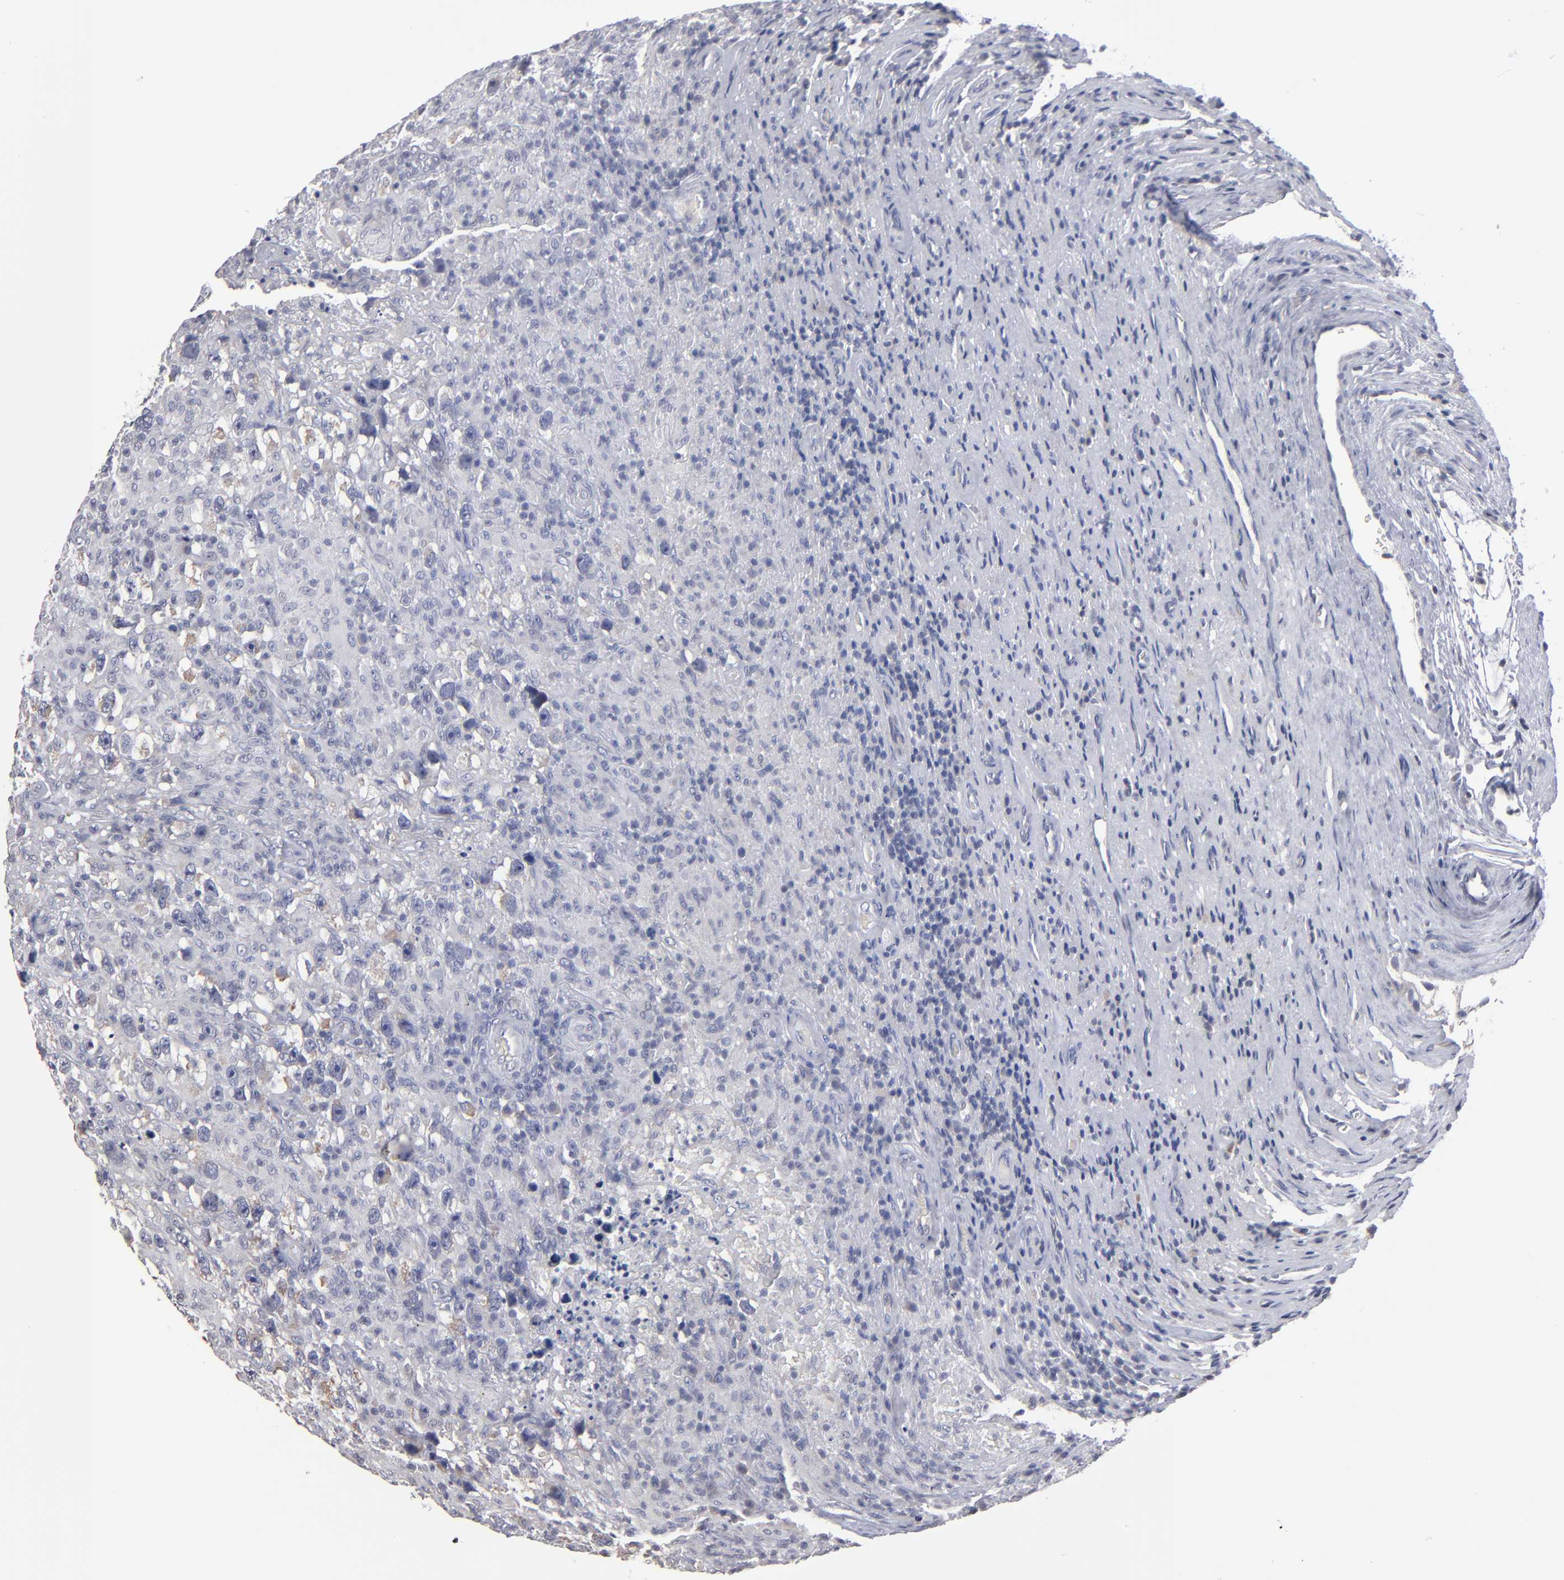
{"staining": {"intensity": "weak", "quantity": "<25%", "location": "cytoplasmic/membranous"}, "tissue": "testis cancer", "cell_type": "Tumor cells", "image_type": "cancer", "snomed": [{"axis": "morphology", "description": "Seminoma, NOS"}, {"axis": "topography", "description": "Testis"}], "caption": "Tumor cells show no significant expression in testis cancer. (DAB (3,3'-diaminobenzidine) immunohistochemistry with hematoxylin counter stain).", "gene": "RPH3A", "patient": {"sex": "male", "age": 34}}